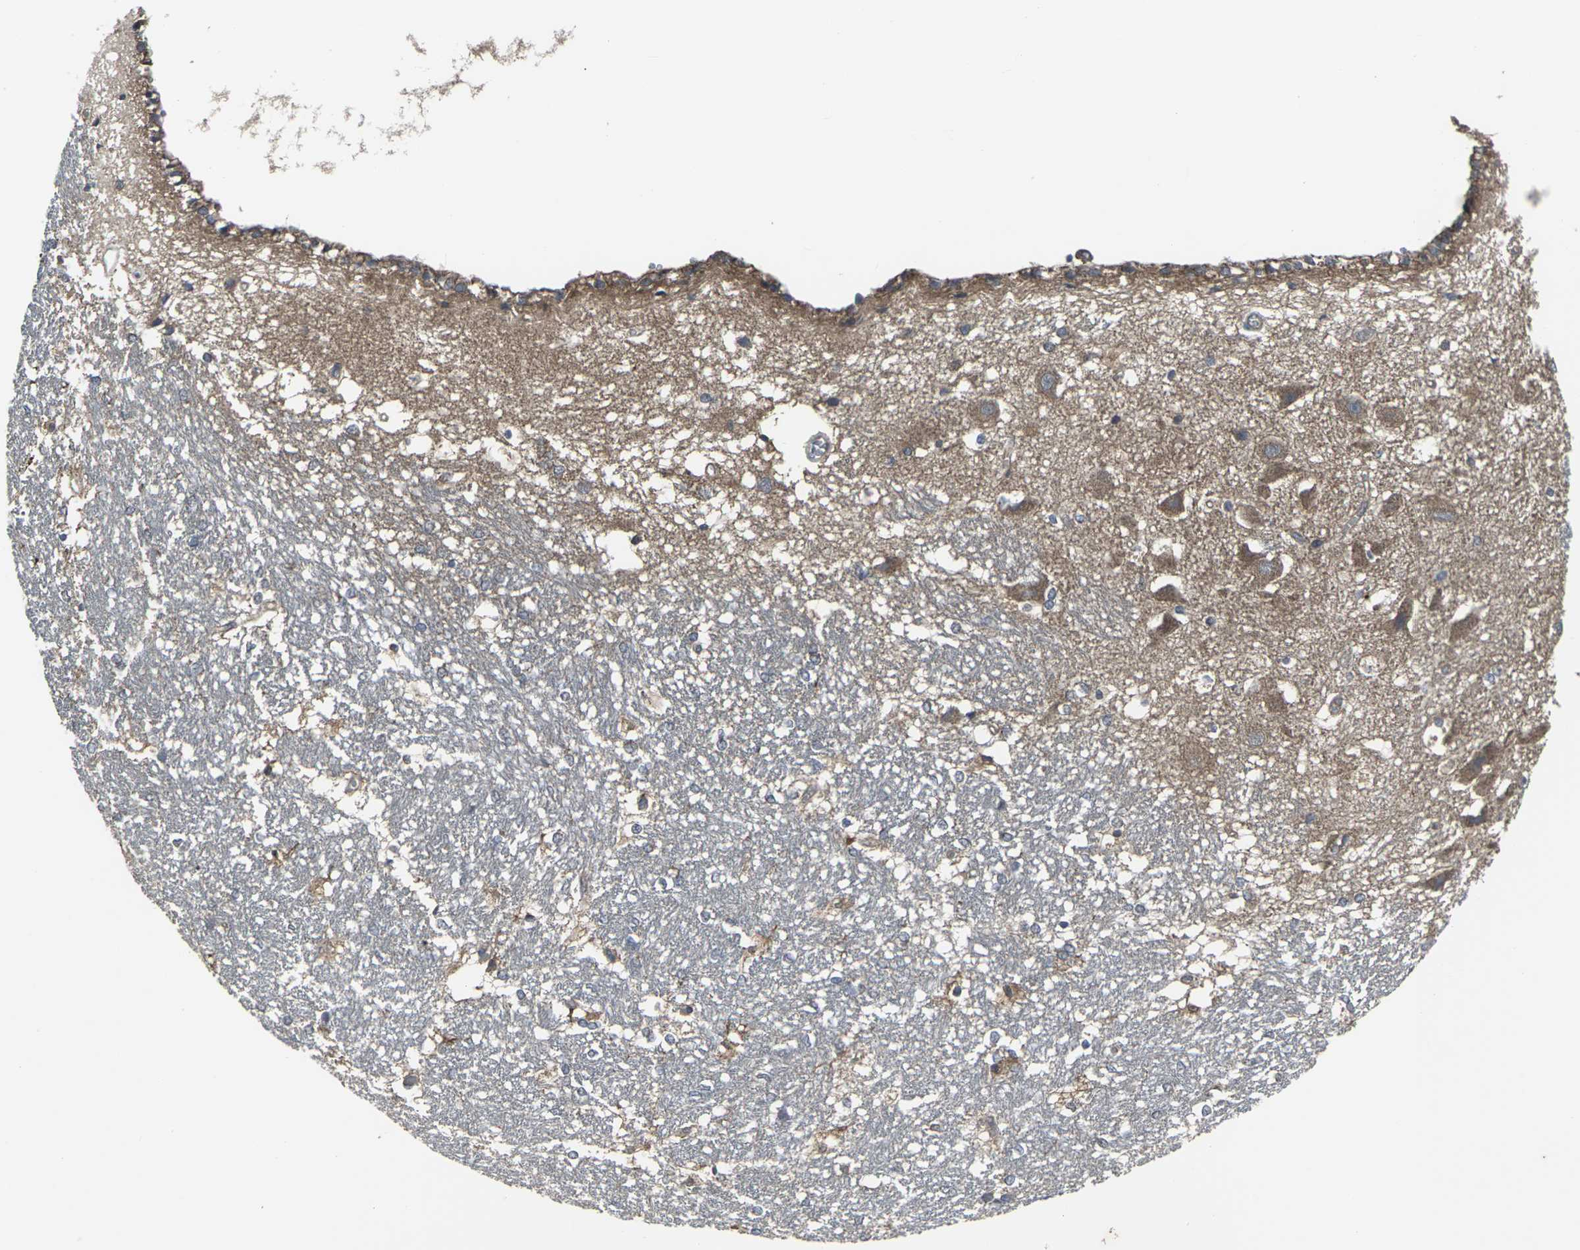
{"staining": {"intensity": "moderate", "quantity": "25%-75%", "location": "cytoplasmic/membranous"}, "tissue": "hippocampus", "cell_type": "Glial cells", "image_type": "normal", "snomed": [{"axis": "morphology", "description": "Normal tissue, NOS"}, {"axis": "topography", "description": "Hippocampus"}], "caption": "Immunohistochemical staining of unremarkable hippocampus demonstrates medium levels of moderate cytoplasmic/membranous positivity in about 25%-75% of glial cells.", "gene": "MAPKAPK2", "patient": {"sex": "female", "age": 19}}